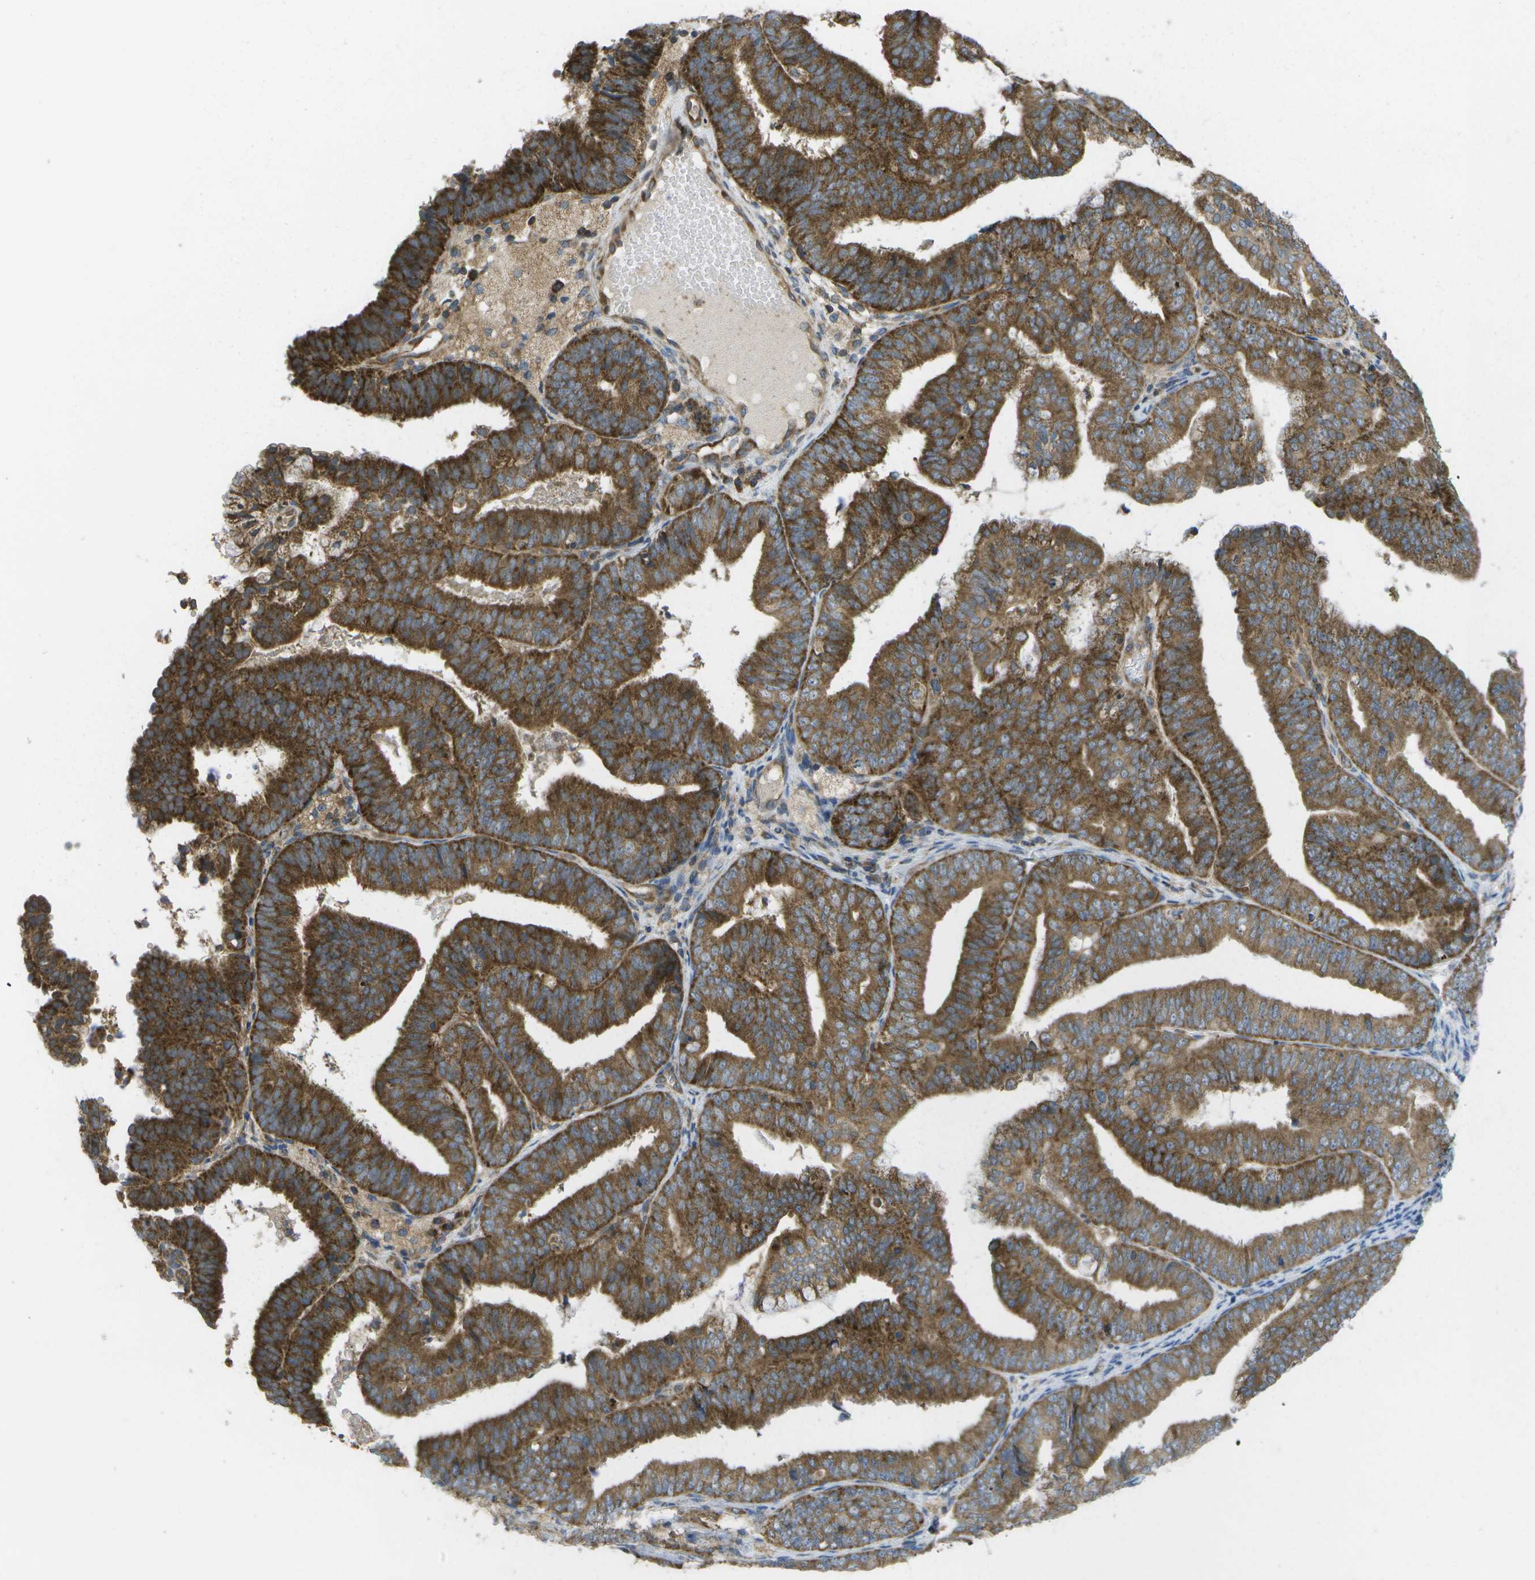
{"staining": {"intensity": "strong", "quantity": ">75%", "location": "cytoplasmic/membranous"}, "tissue": "endometrial cancer", "cell_type": "Tumor cells", "image_type": "cancer", "snomed": [{"axis": "morphology", "description": "Adenocarcinoma, NOS"}, {"axis": "topography", "description": "Endometrium"}], "caption": "Immunohistochemical staining of endometrial cancer reveals high levels of strong cytoplasmic/membranous staining in about >75% of tumor cells. (brown staining indicates protein expression, while blue staining denotes nuclei).", "gene": "DPM3", "patient": {"sex": "female", "age": 63}}